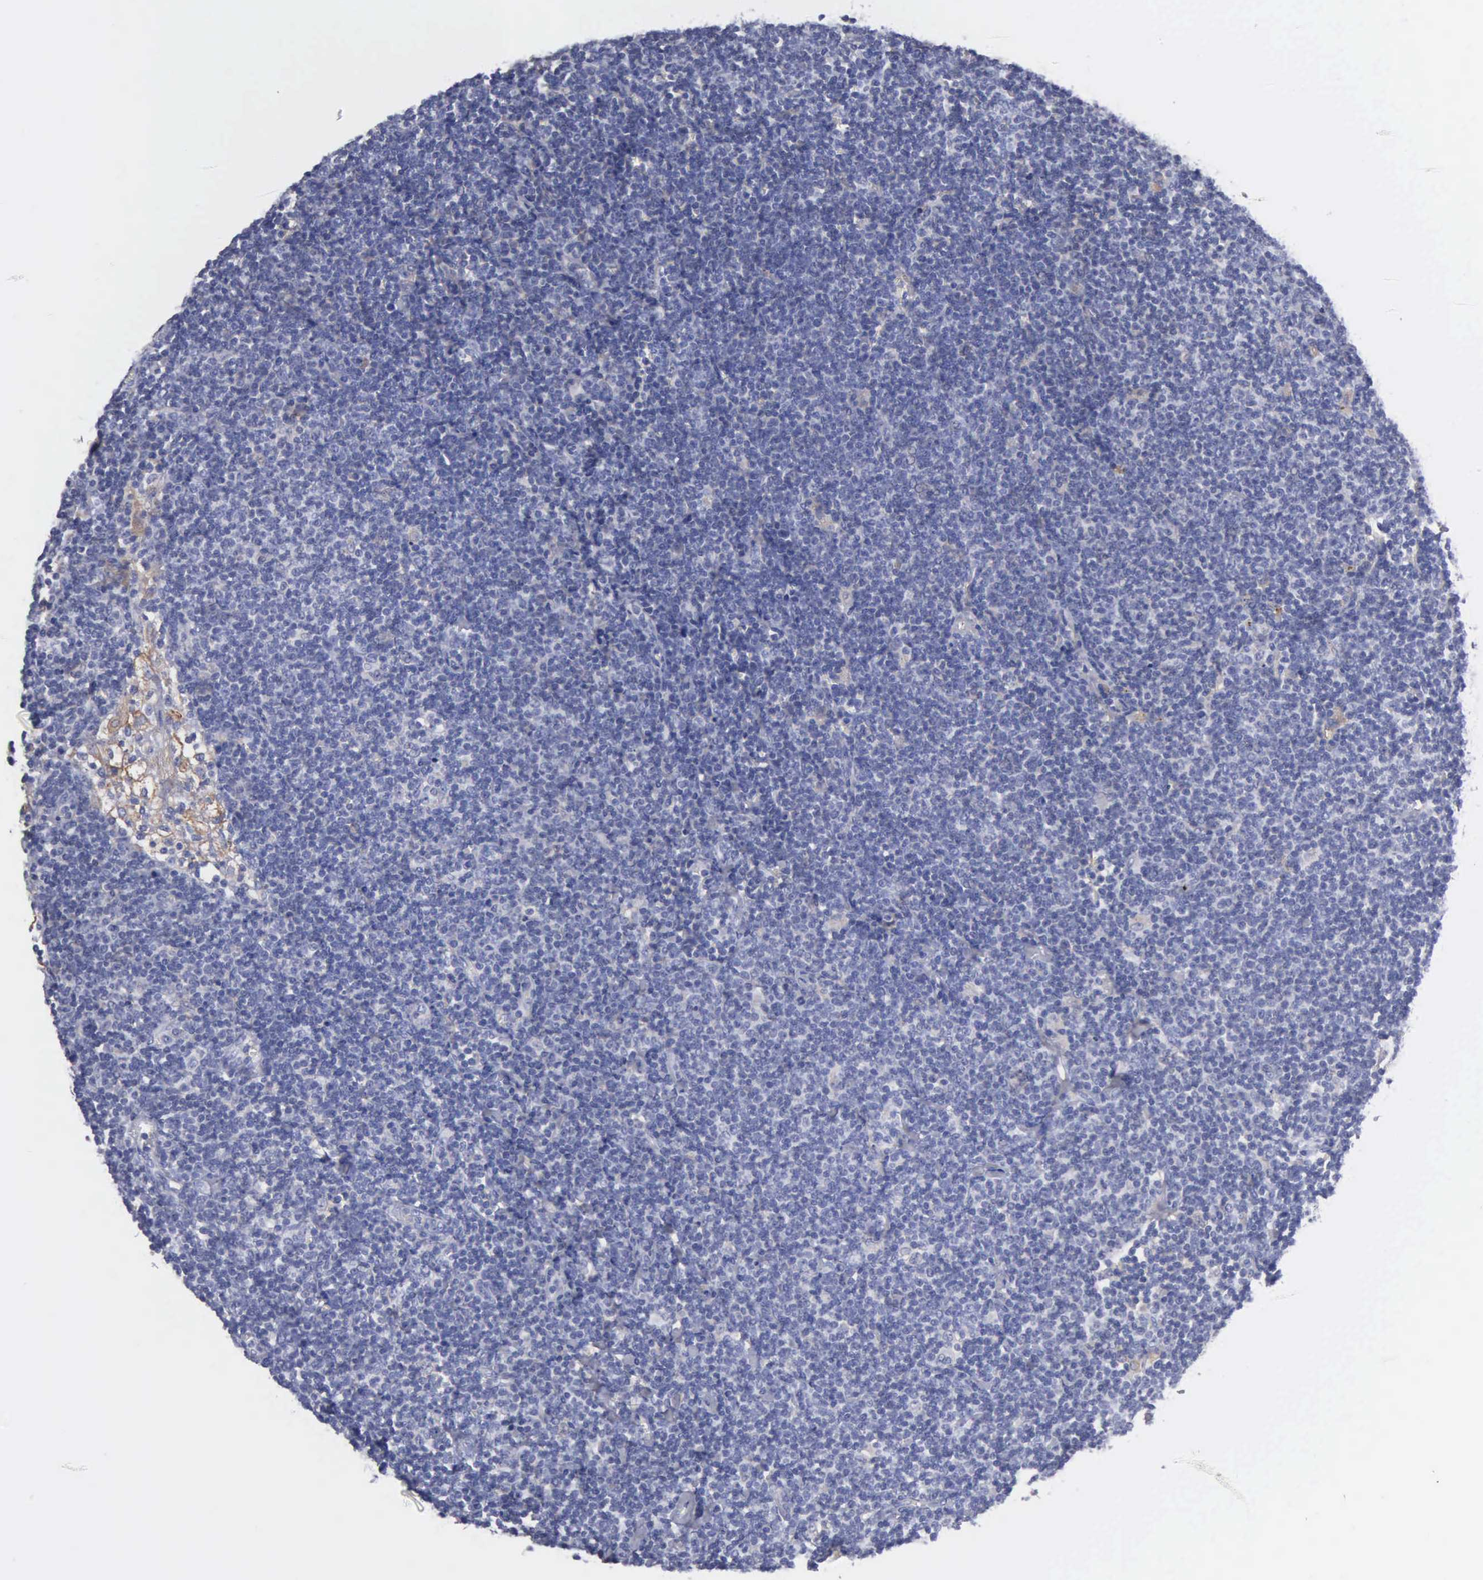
{"staining": {"intensity": "negative", "quantity": "none", "location": "none"}, "tissue": "lymphoma", "cell_type": "Tumor cells", "image_type": "cancer", "snomed": [{"axis": "morphology", "description": "Malignant lymphoma, non-Hodgkin's type, Low grade"}, {"axis": "topography", "description": "Lymph node"}], "caption": "A high-resolution image shows immunohistochemistry staining of low-grade malignant lymphoma, non-Hodgkin's type, which reveals no significant positivity in tumor cells.", "gene": "PTGS2", "patient": {"sex": "male", "age": 65}}